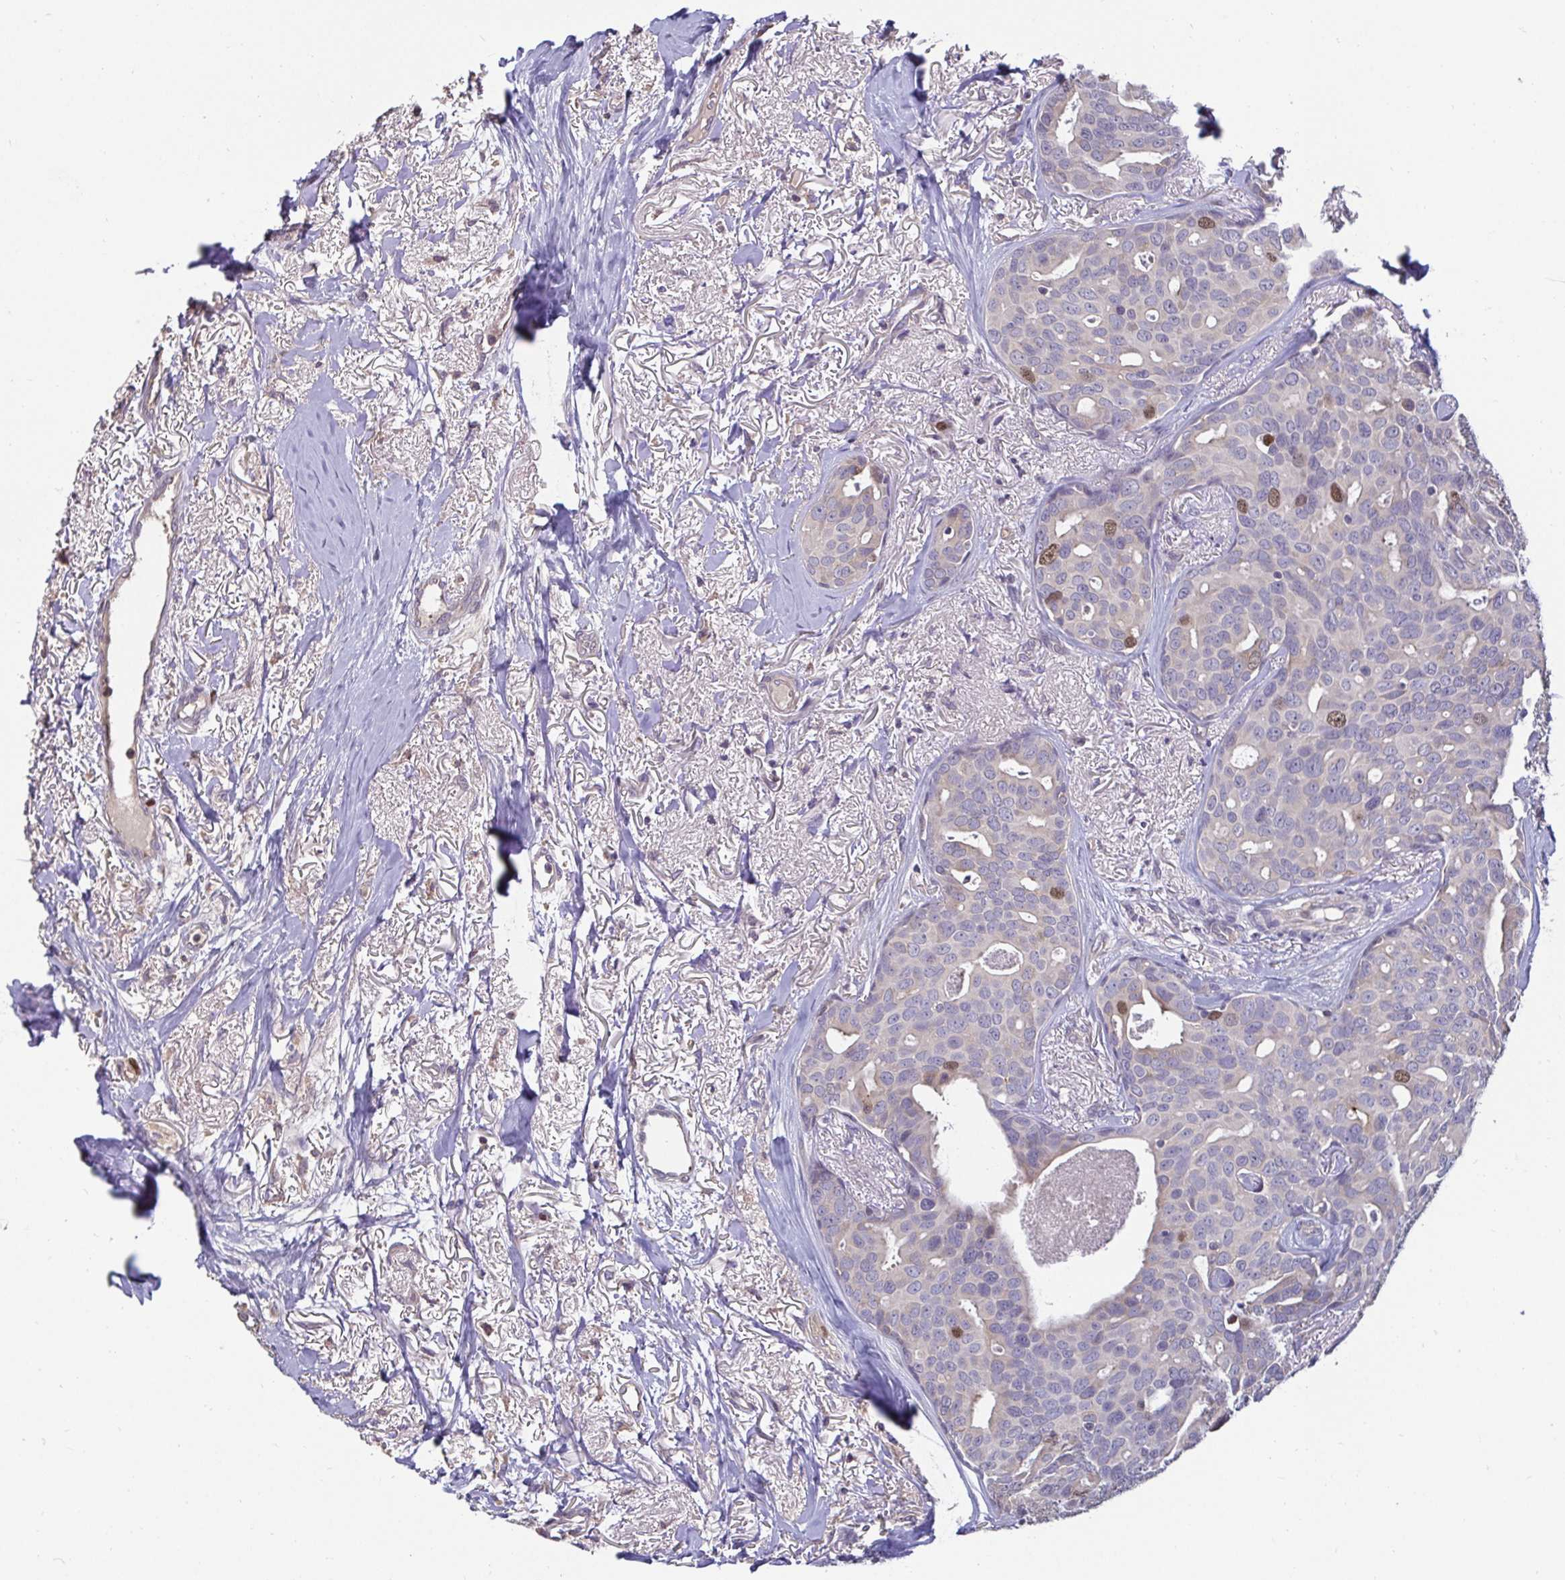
{"staining": {"intensity": "moderate", "quantity": "<25%", "location": "nuclear"}, "tissue": "breast cancer", "cell_type": "Tumor cells", "image_type": "cancer", "snomed": [{"axis": "morphology", "description": "Duct carcinoma"}, {"axis": "topography", "description": "Breast"}], "caption": "This image reveals IHC staining of breast cancer, with low moderate nuclear positivity in approximately <25% of tumor cells.", "gene": "ANLN", "patient": {"sex": "female", "age": 54}}